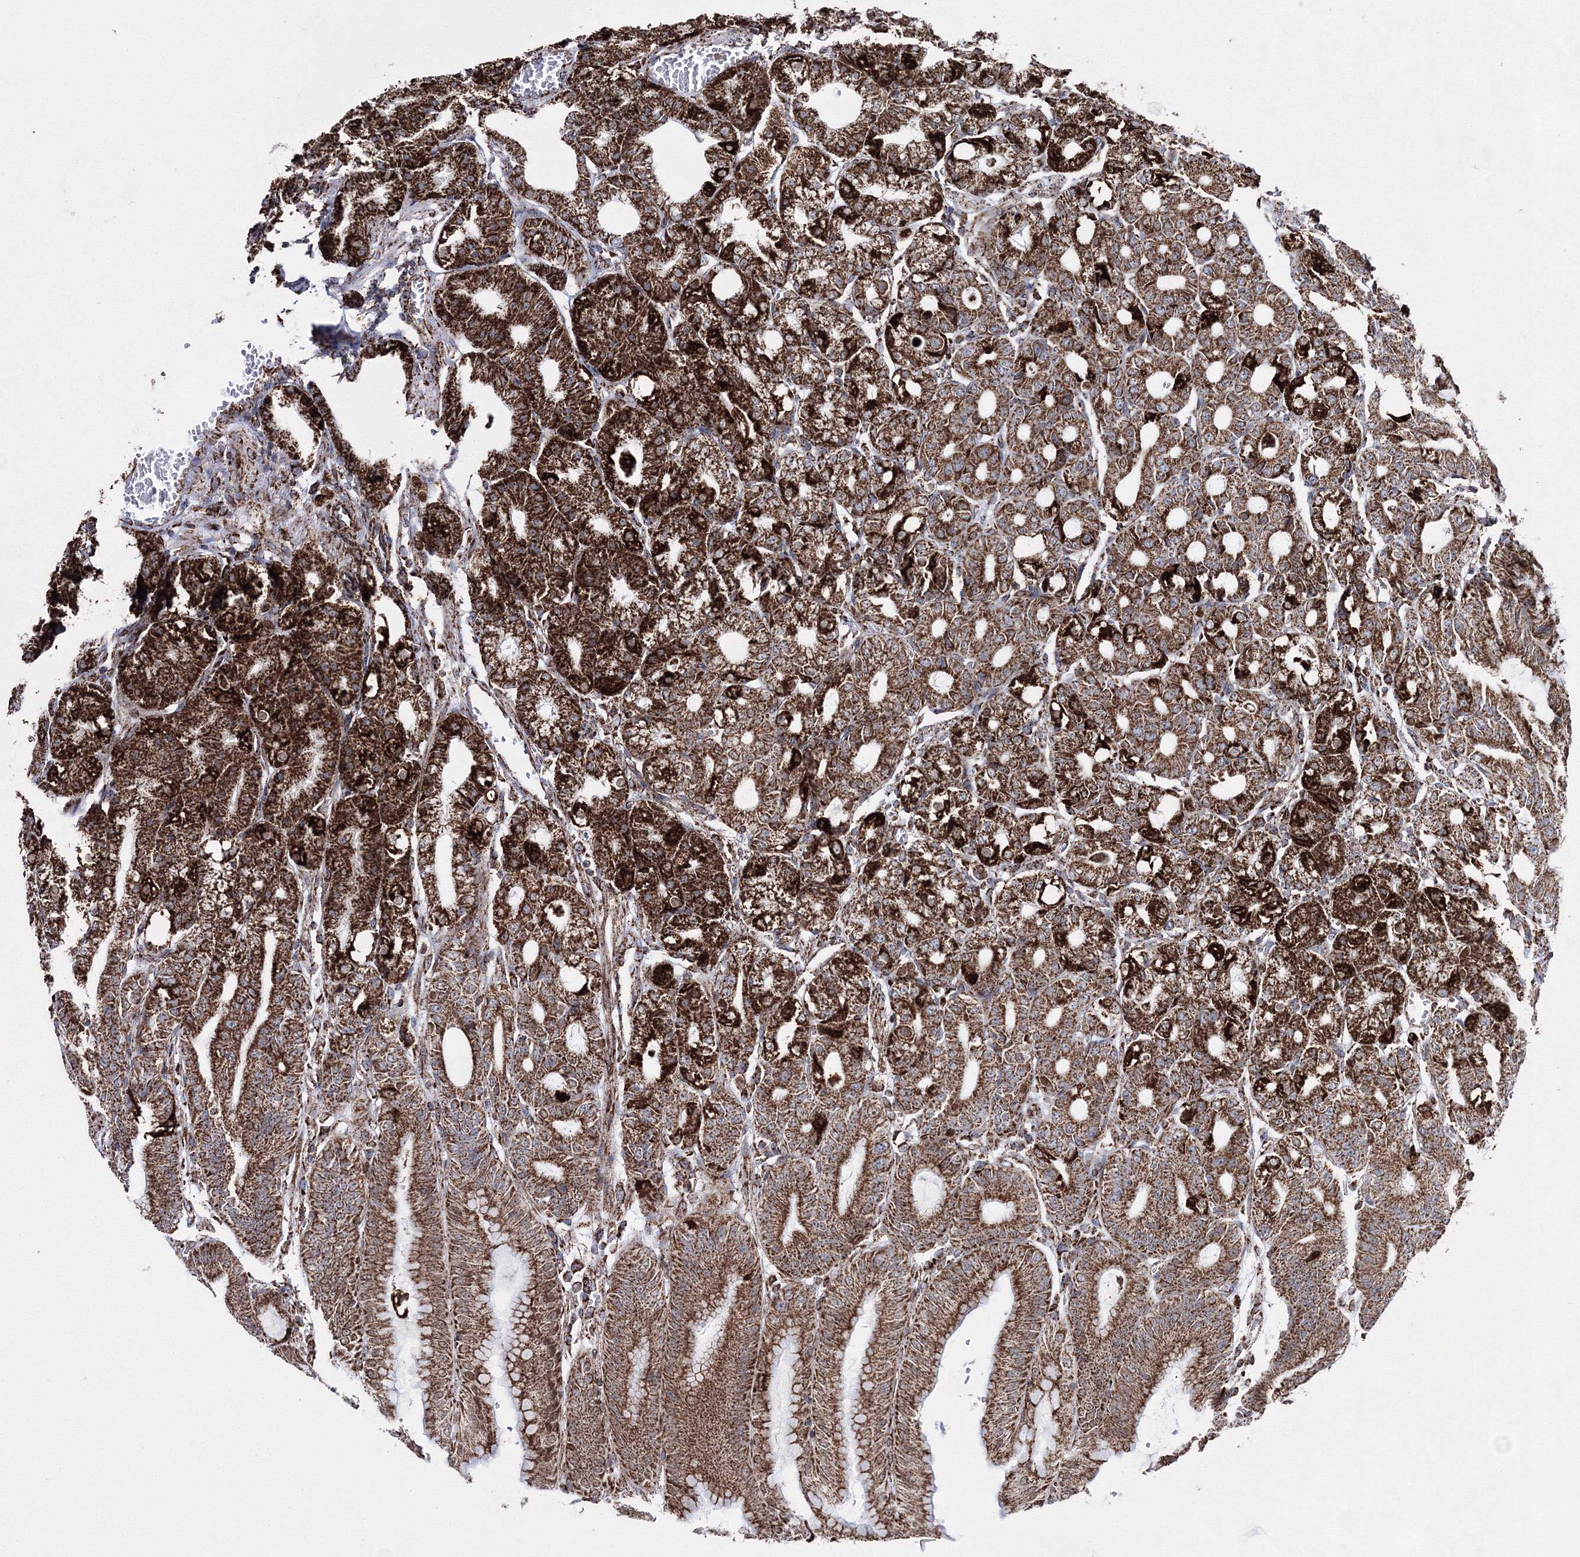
{"staining": {"intensity": "strong", "quantity": ">75%", "location": "cytoplasmic/membranous"}, "tissue": "stomach", "cell_type": "Glandular cells", "image_type": "normal", "snomed": [{"axis": "morphology", "description": "Normal tissue, NOS"}, {"axis": "topography", "description": "Stomach, lower"}], "caption": "Glandular cells demonstrate high levels of strong cytoplasmic/membranous staining in about >75% of cells in unremarkable stomach.", "gene": "HADHB", "patient": {"sex": "male", "age": 71}}